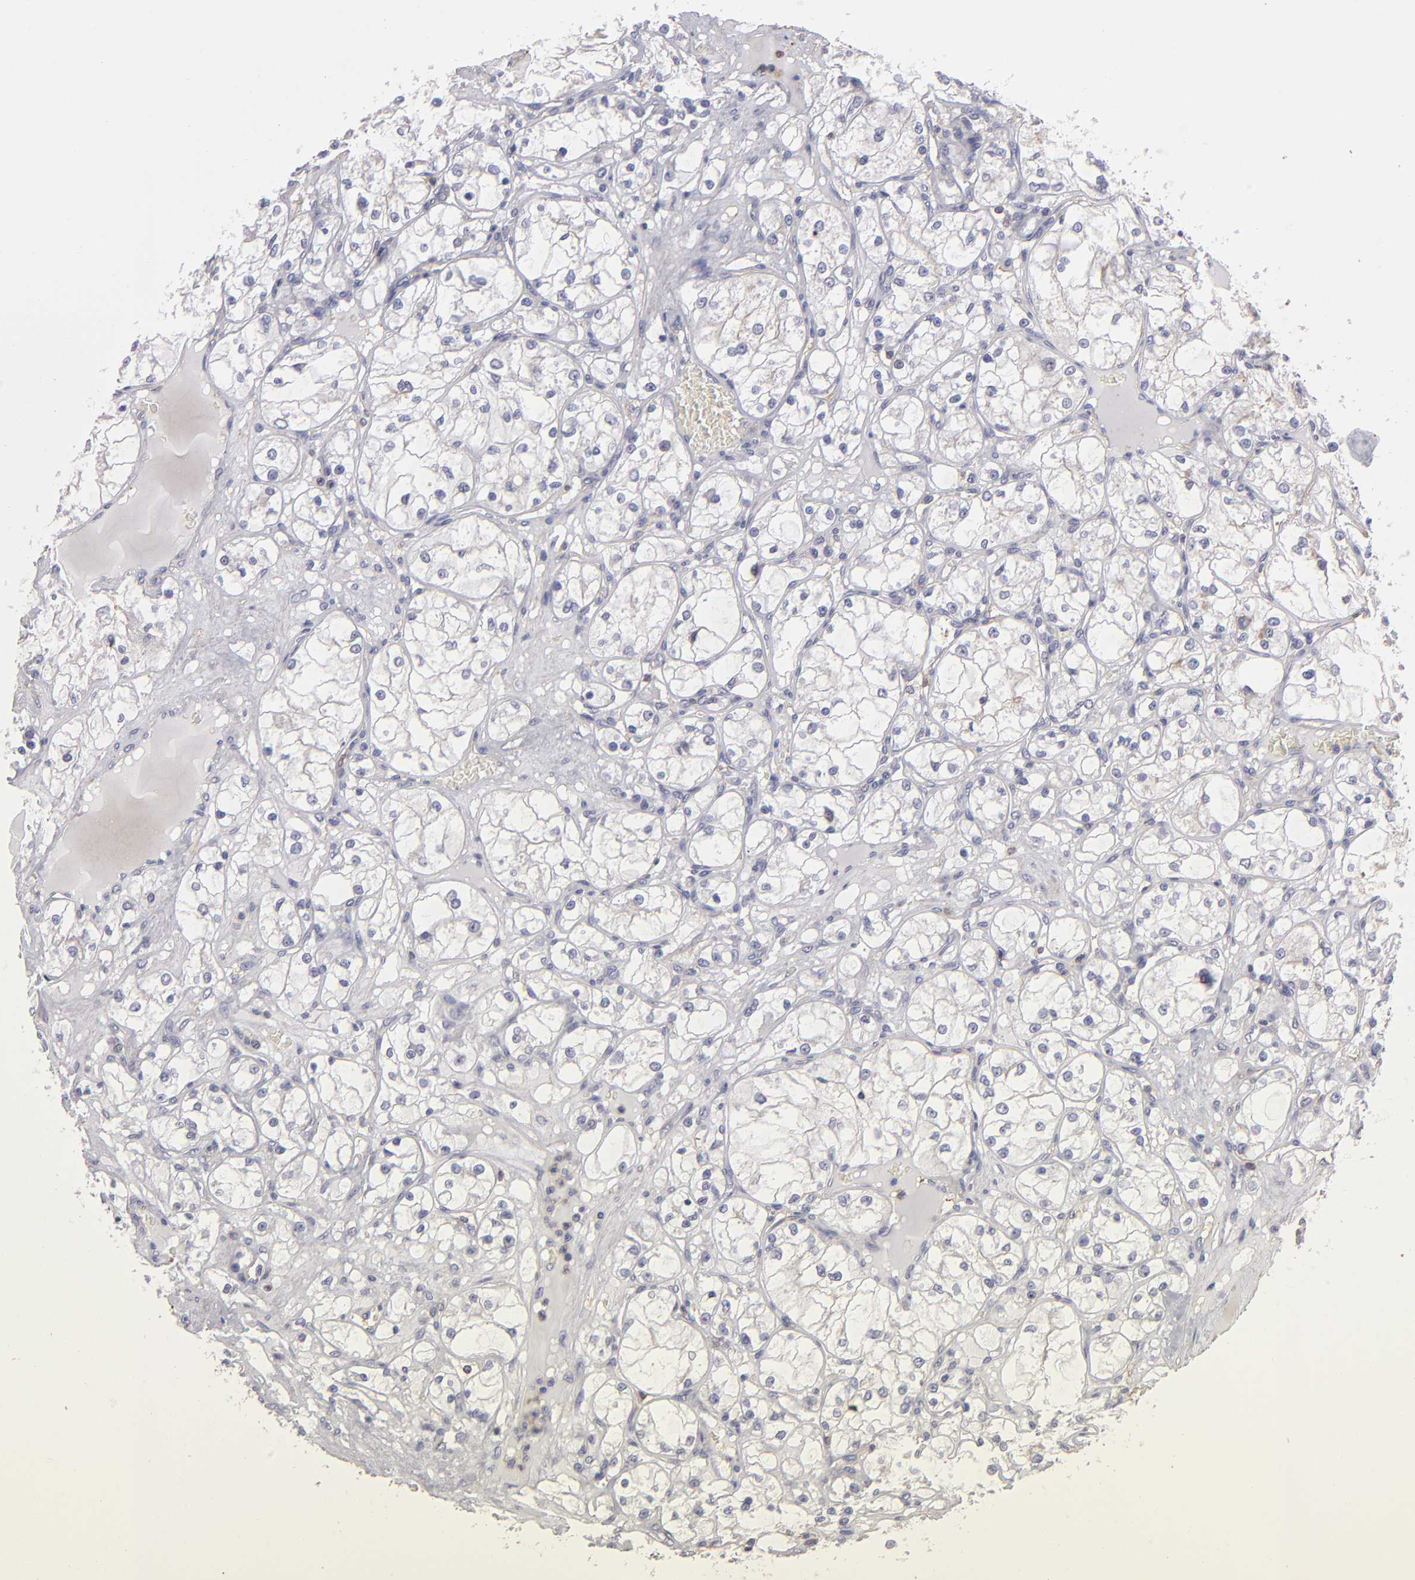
{"staining": {"intensity": "negative", "quantity": "none", "location": "none"}, "tissue": "renal cancer", "cell_type": "Tumor cells", "image_type": "cancer", "snomed": [{"axis": "morphology", "description": "Adenocarcinoma, NOS"}, {"axis": "topography", "description": "Kidney"}], "caption": "Immunohistochemical staining of human adenocarcinoma (renal) reveals no significant expression in tumor cells.", "gene": "ABCB1", "patient": {"sex": "male", "age": 61}}